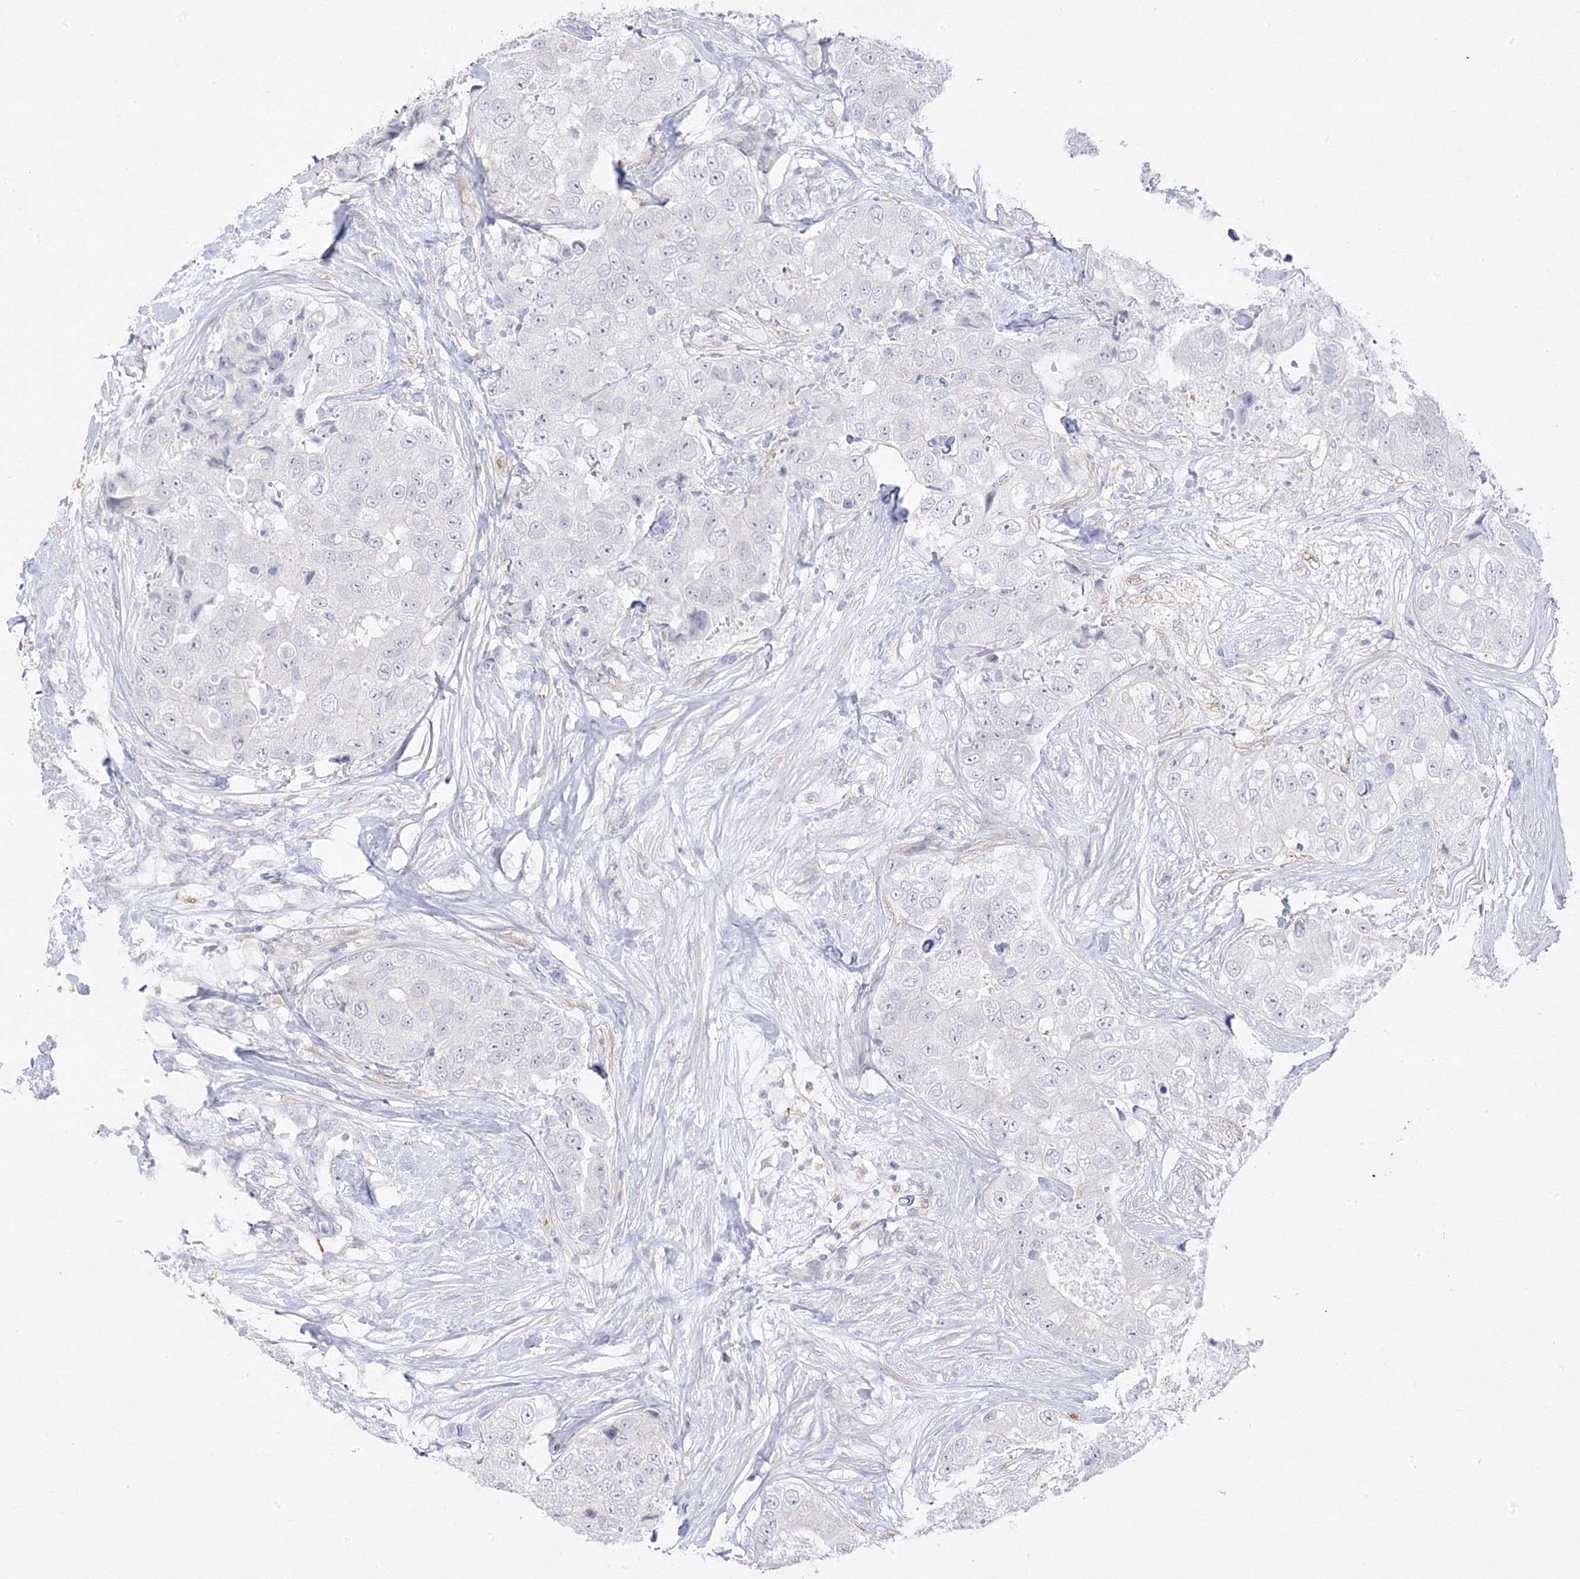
{"staining": {"intensity": "negative", "quantity": "none", "location": "none"}, "tissue": "breast cancer", "cell_type": "Tumor cells", "image_type": "cancer", "snomed": [{"axis": "morphology", "description": "Duct carcinoma"}, {"axis": "topography", "description": "Breast"}], "caption": "This is a micrograph of immunohistochemistry staining of breast invasive ductal carcinoma, which shows no positivity in tumor cells.", "gene": "C2CD2", "patient": {"sex": "female", "age": 62}}